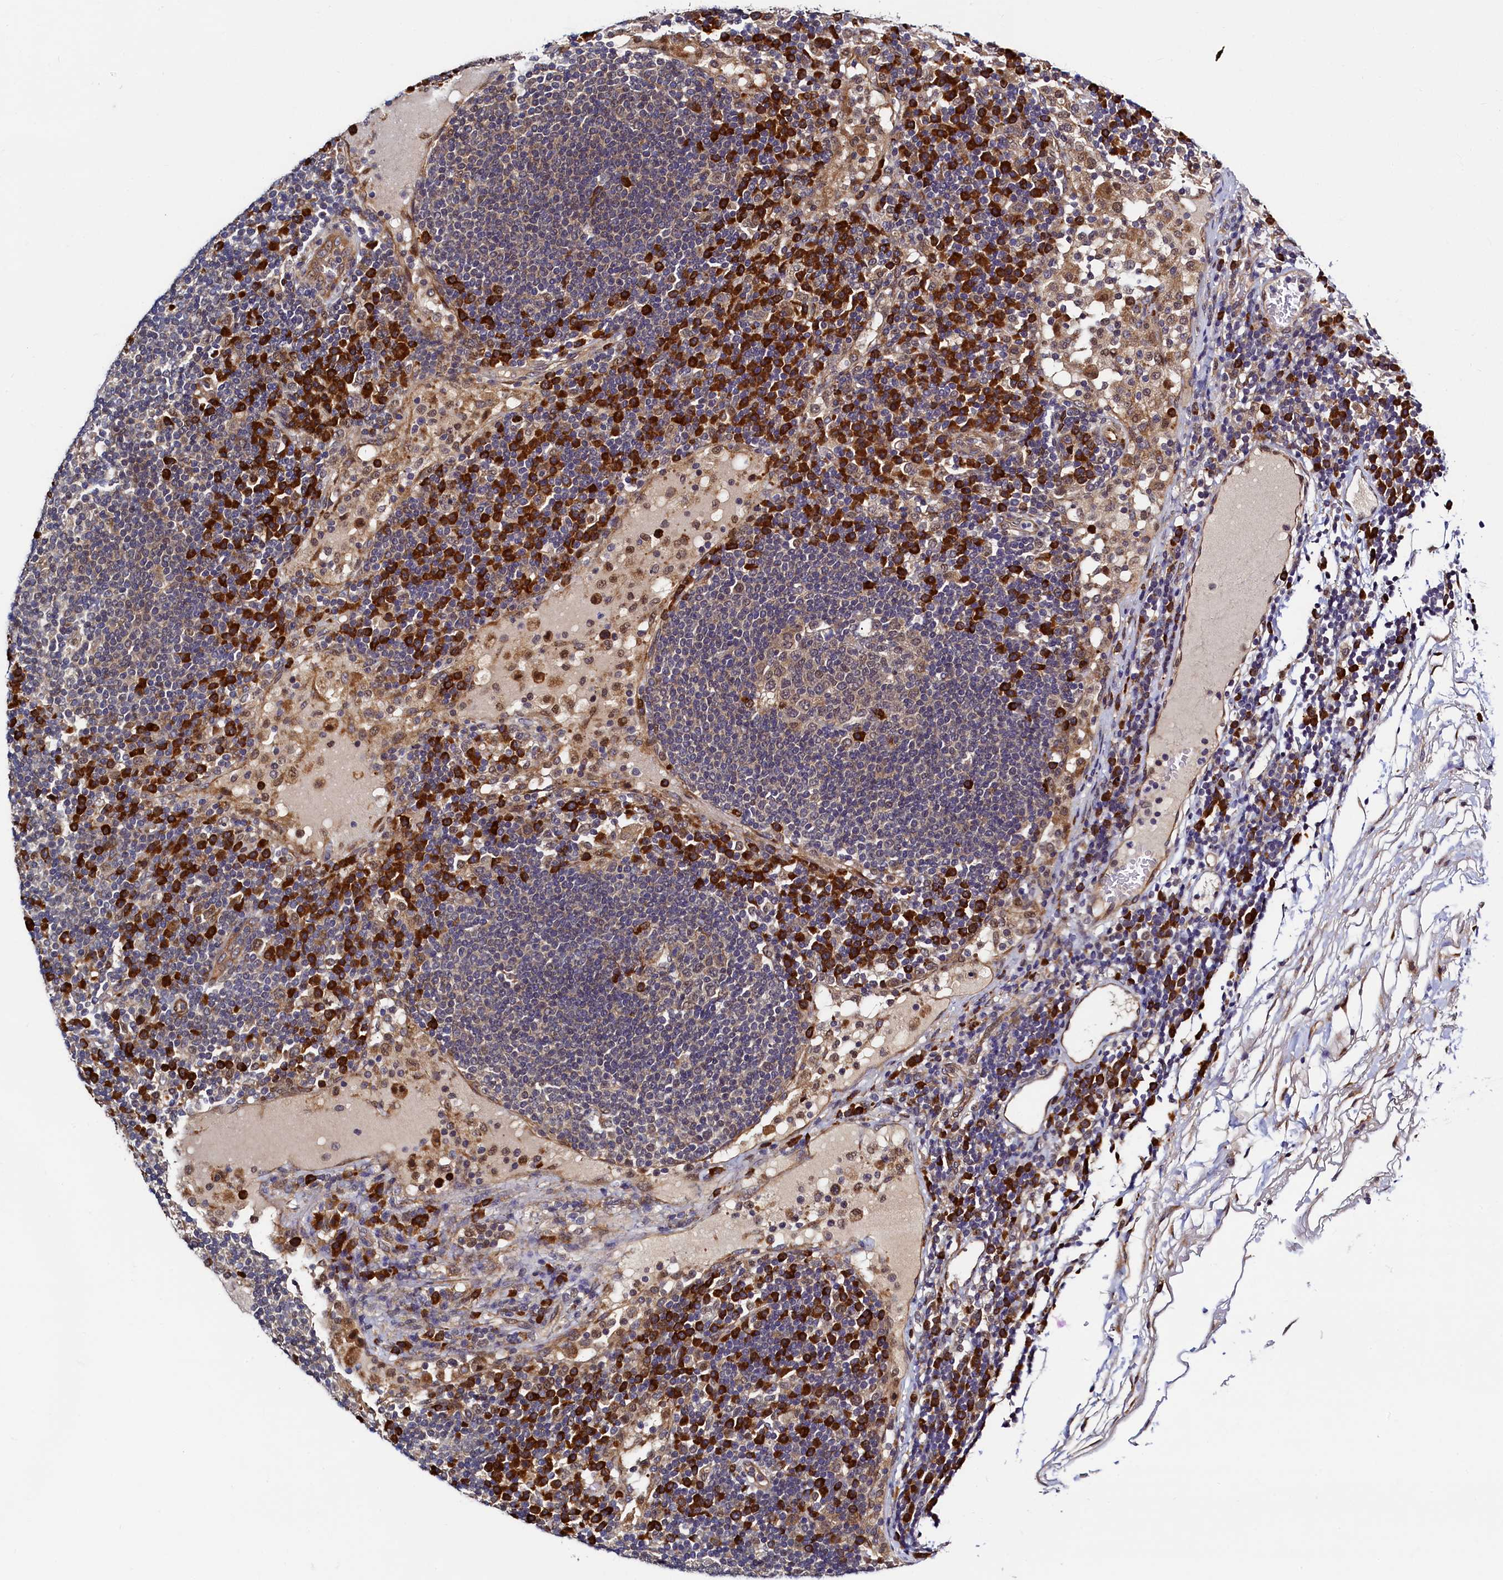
{"staining": {"intensity": "negative", "quantity": "none", "location": "none"}, "tissue": "lymph node", "cell_type": "Germinal center cells", "image_type": "normal", "snomed": [{"axis": "morphology", "description": "Normal tissue, NOS"}, {"axis": "topography", "description": "Lymph node"}], "caption": "Immunohistochemistry of benign lymph node displays no expression in germinal center cells.", "gene": "SLC16A14", "patient": {"sex": "female", "age": 53}}